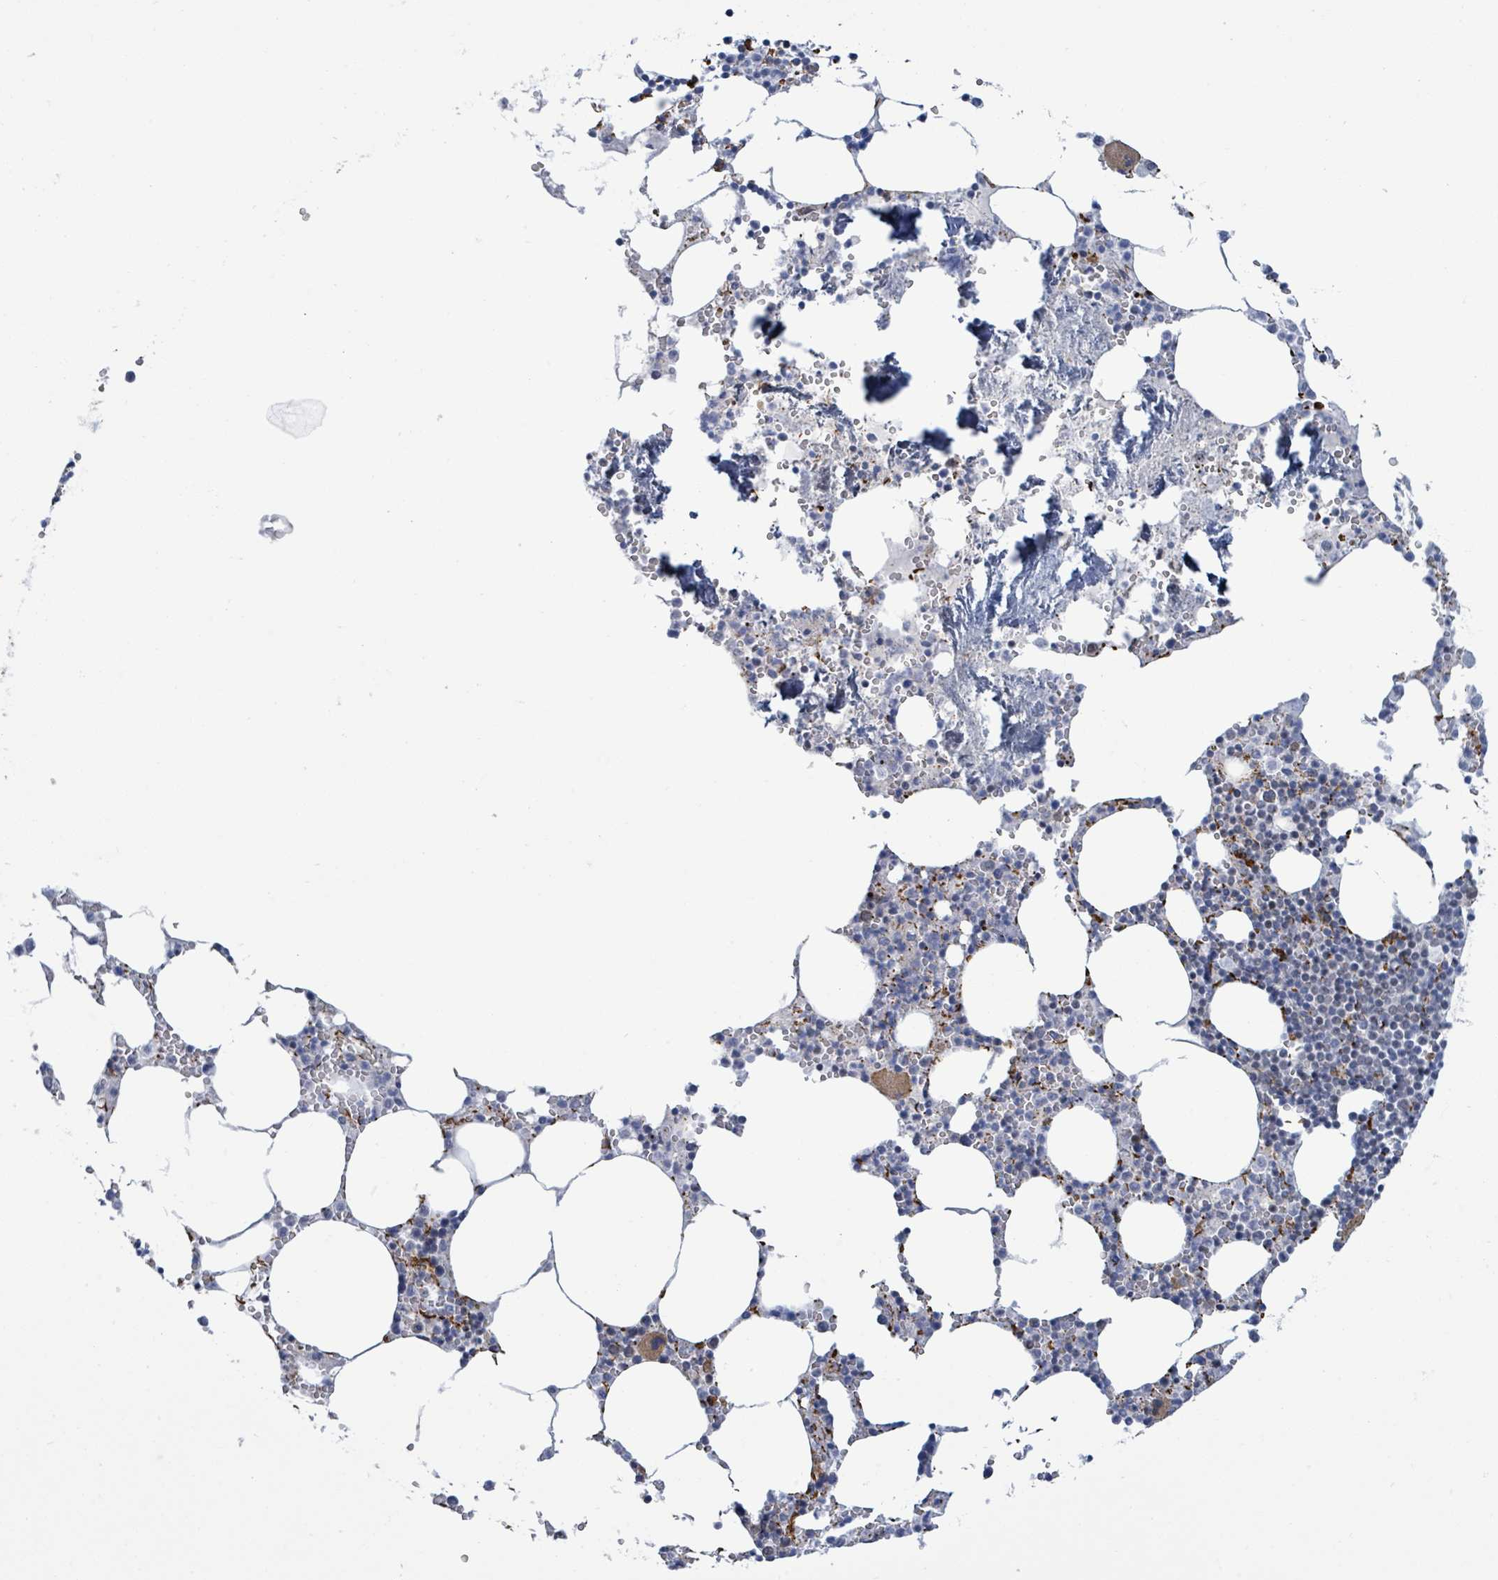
{"staining": {"intensity": "moderate", "quantity": "<25%", "location": "cytoplasmic/membranous"}, "tissue": "bone marrow", "cell_type": "Hematopoietic cells", "image_type": "normal", "snomed": [{"axis": "morphology", "description": "Normal tissue, NOS"}, {"axis": "topography", "description": "Bone marrow"}], "caption": "High-power microscopy captured an IHC photomicrograph of unremarkable bone marrow, revealing moderate cytoplasmic/membranous positivity in approximately <25% of hematopoietic cells.", "gene": "DMRTC1B", "patient": {"sex": "male", "age": 54}}